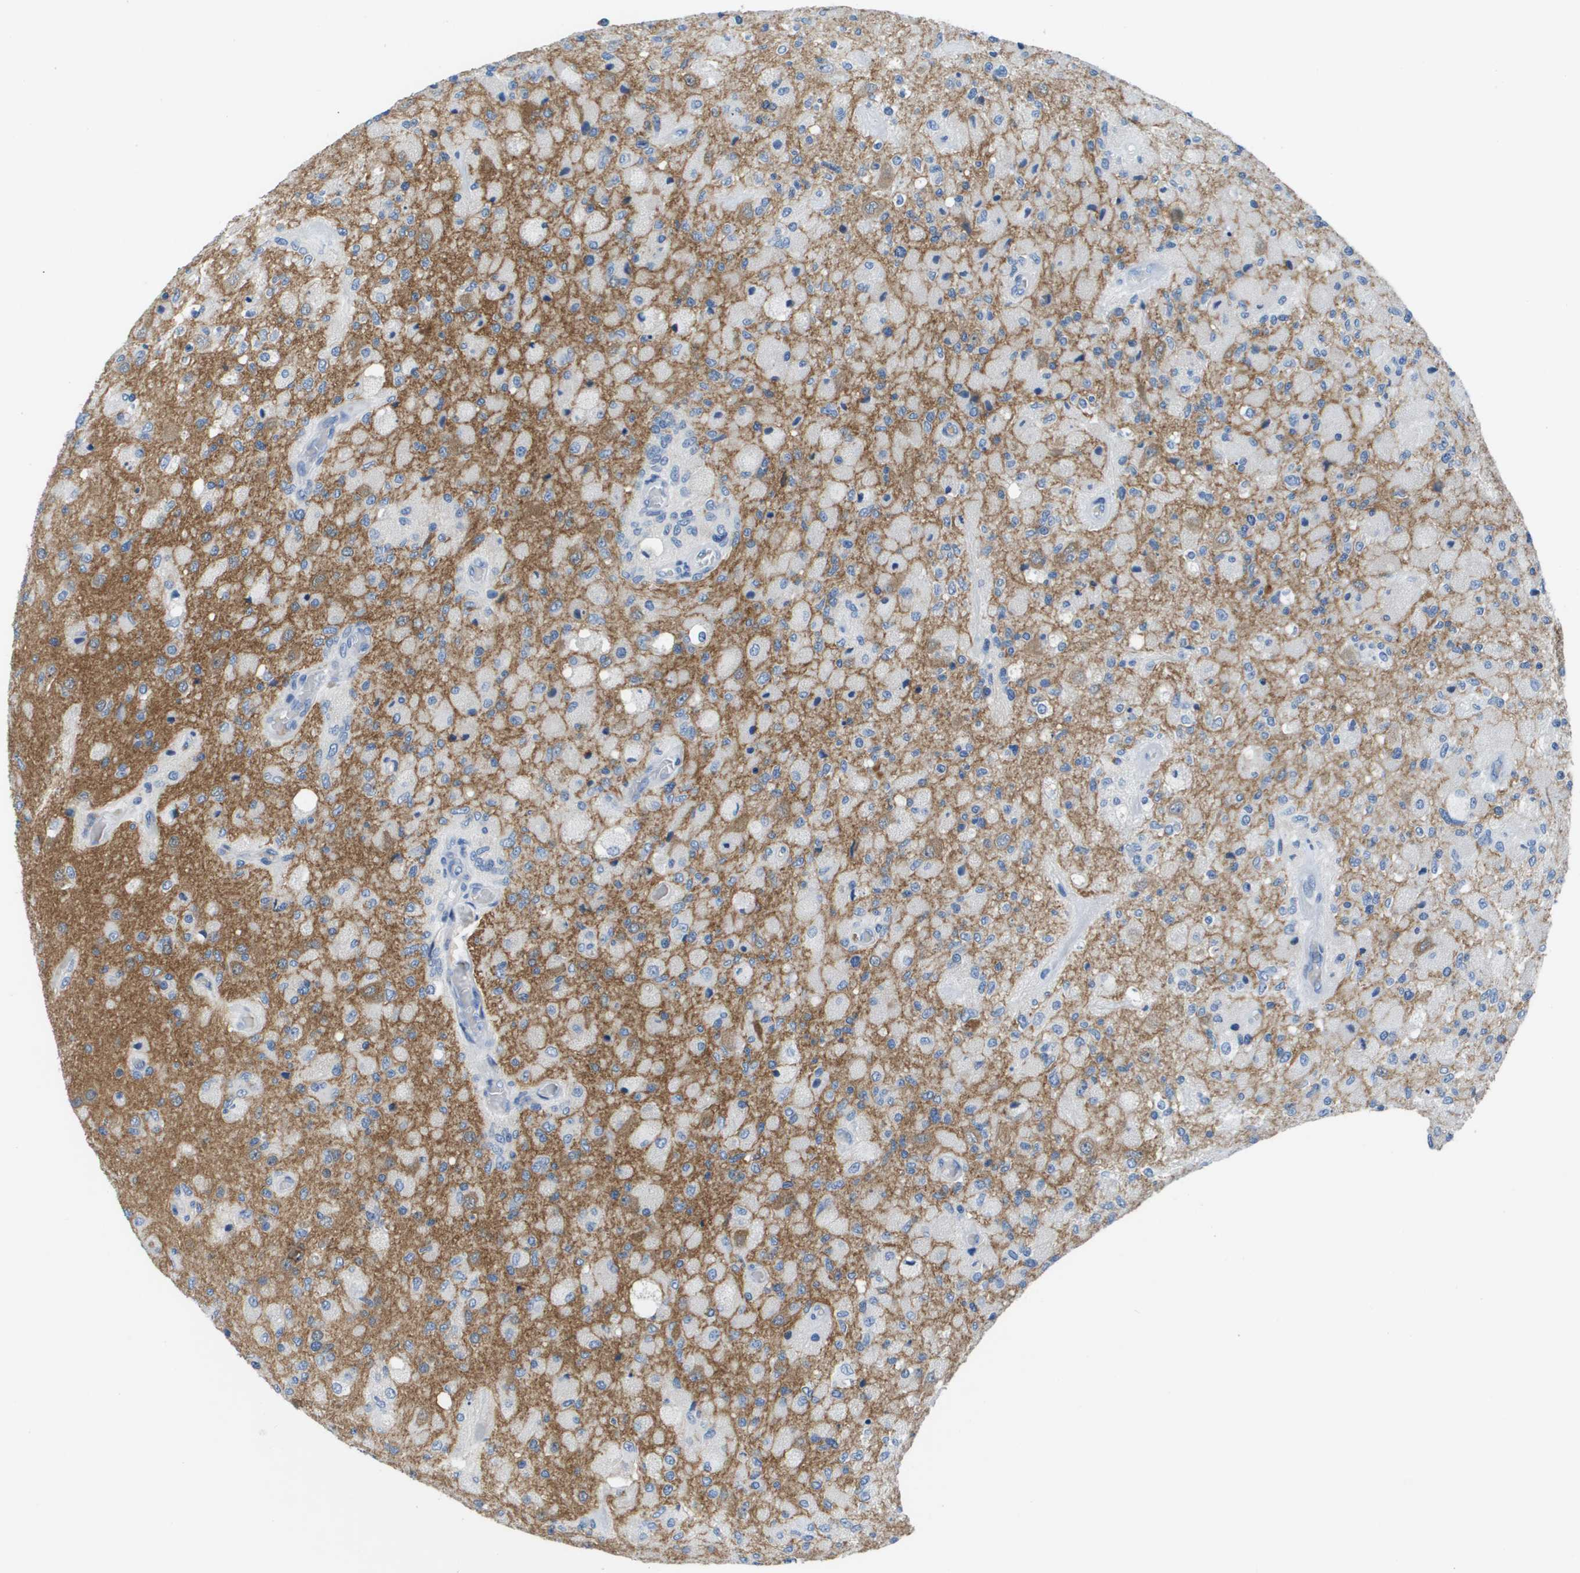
{"staining": {"intensity": "negative", "quantity": "none", "location": "none"}, "tissue": "glioma", "cell_type": "Tumor cells", "image_type": "cancer", "snomed": [{"axis": "morphology", "description": "Normal tissue, NOS"}, {"axis": "morphology", "description": "Glioma, malignant, High grade"}, {"axis": "topography", "description": "Cerebral cortex"}], "caption": "Immunohistochemistry of glioma demonstrates no expression in tumor cells.", "gene": "NCS1", "patient": {"sex": "male", "age": 77}}